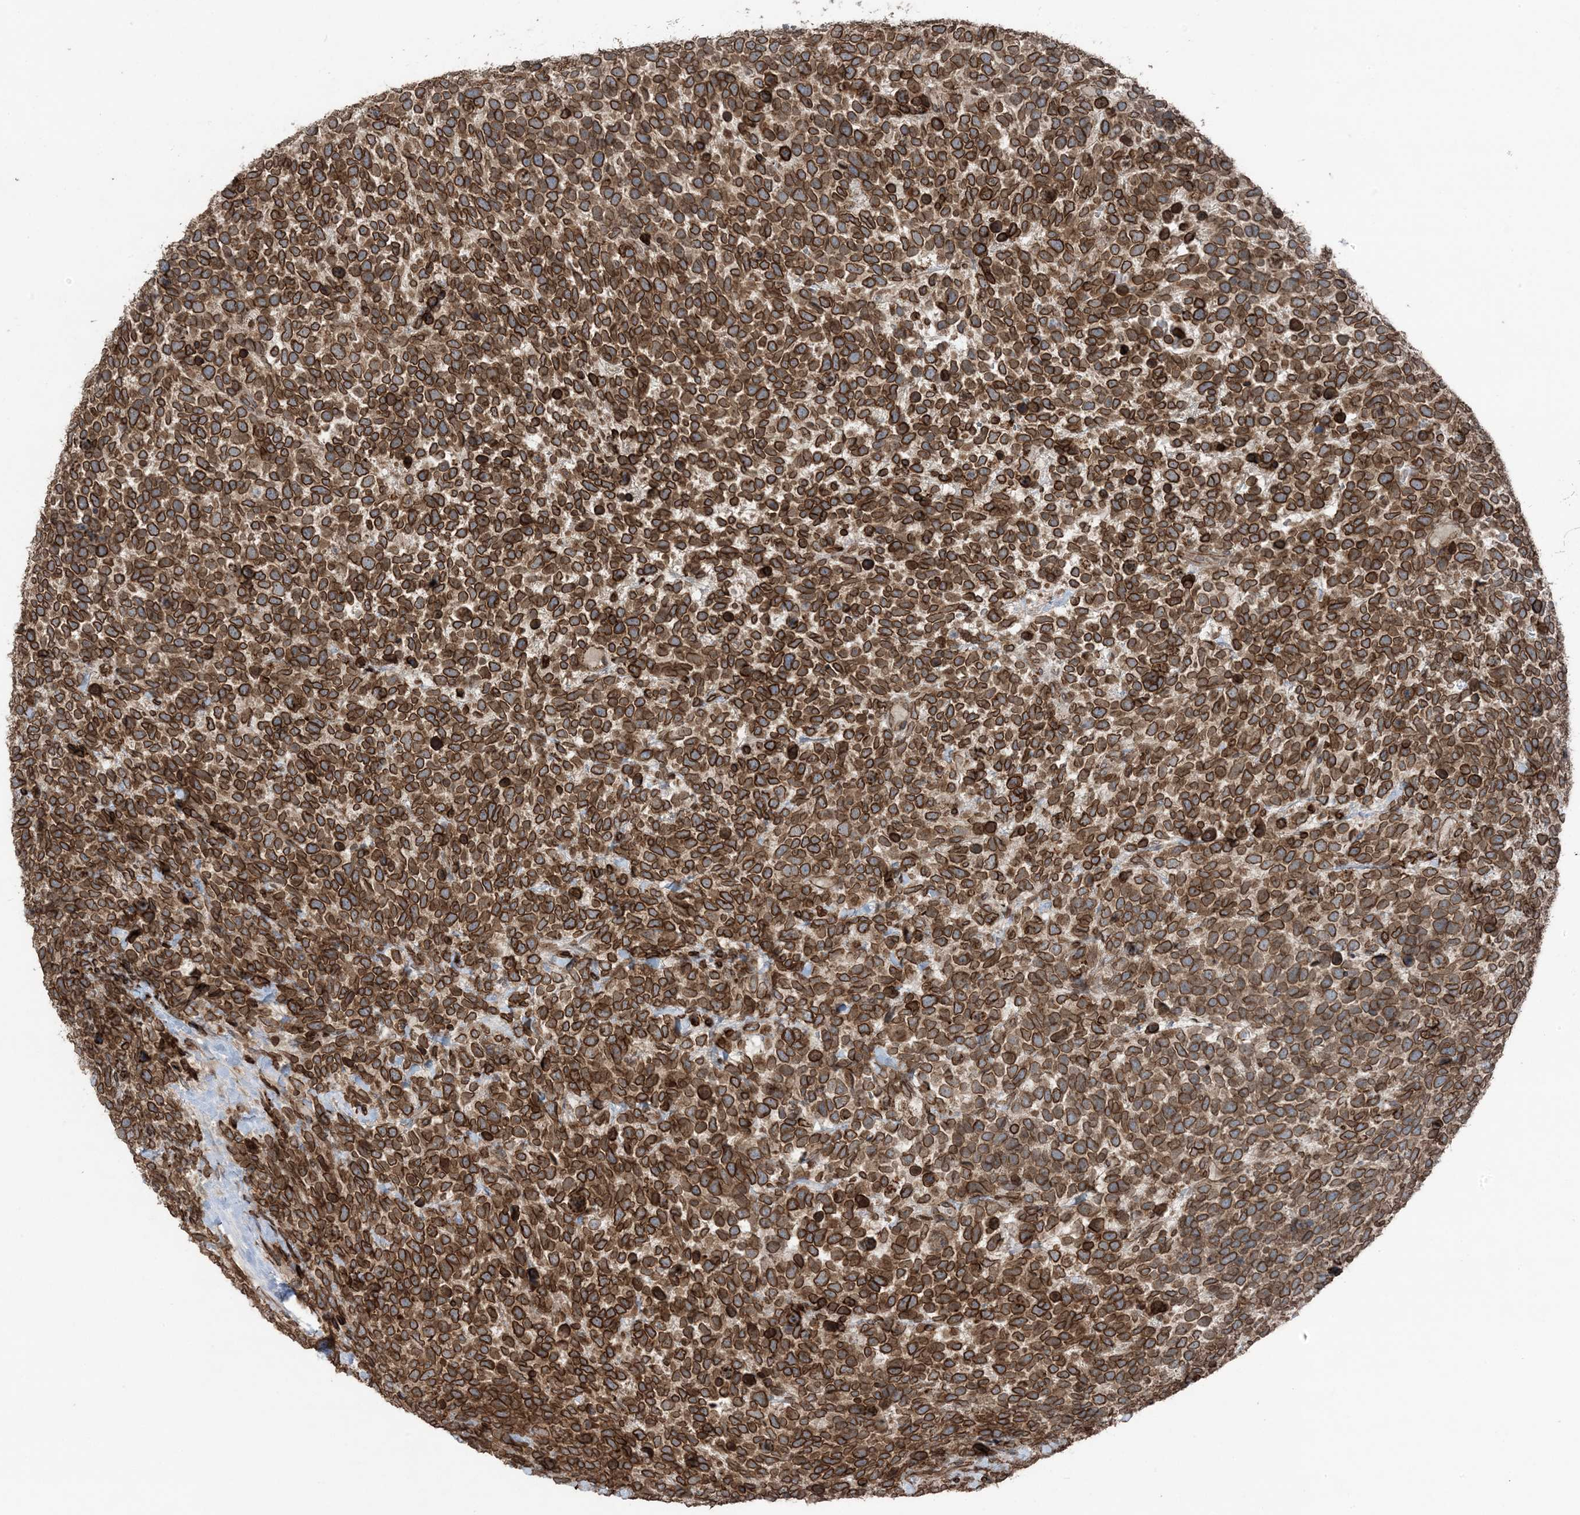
{"staining": {"intensity": "strong", "quantity": ">75%", "location": "cytoplasmic/membranous,nuclear"}, "tissue": "urothelial cancer", "cell_type": "Tumor cells", "image_type": "cancer", "snomed": [{"axis": "morphology", "description": "Urothelial carcinoma, High grade"}, {"axis": "topography", "description": "Urinary bladder"}], "caption": "Immunohistochemistry (IHC) histopathology image of neoplastic tissue: human urothelial cancer stained using immunohistochemistry (IHC) exhibits high levels of strong protein expression localized specifically in the cytoplasmic/membranous and nuclear of tumor cells, appearing as a cytoplasmic/membranous and nuclear brown color.", "gene": "ZFAND2B", "patient": {"sex": "female", "age": 82}}